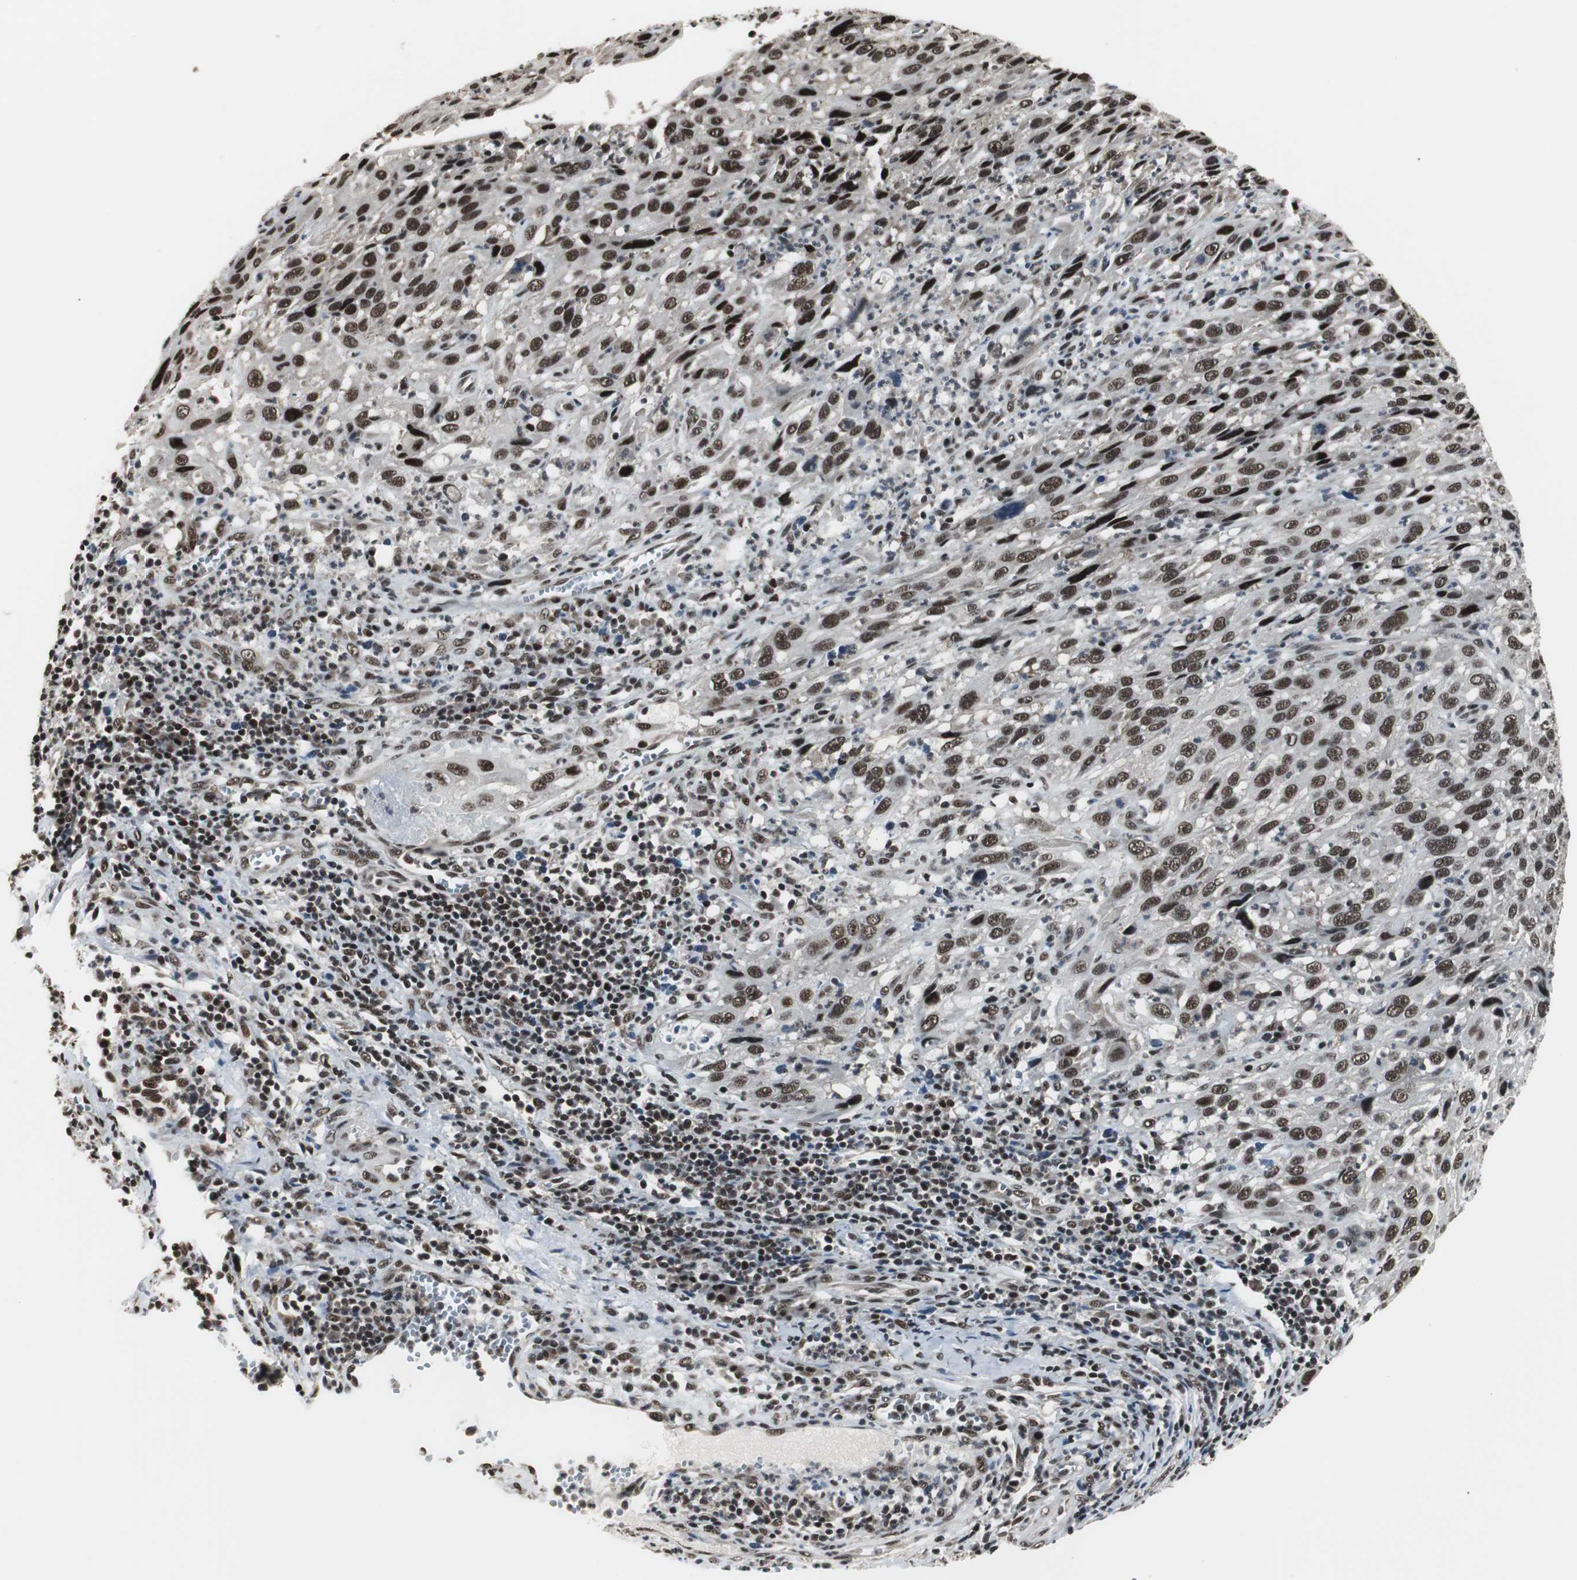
{"staining": {"intensity": "strong", "quantity": ">75%", "location": "nuclear"}, "tissue": "cervical cancer", "cell_type": "Tumor cells", "image_type": "cancer", "snomed": [{"axis": "morphology", "description": "Squamous cell carcinoma, NOS"}, {"axis": "topography", "description": "Cervix"}], "caption": "Immunohistochemistry (IHC) micrograph of squamous cell carcinoma (cervical) stained for a protein (brown), which displays high levels of strong nuclear positivity in approximately >75% of tumor cells.", "gene": "CDK9", "patient": {"sex": "female", "age": 32}}